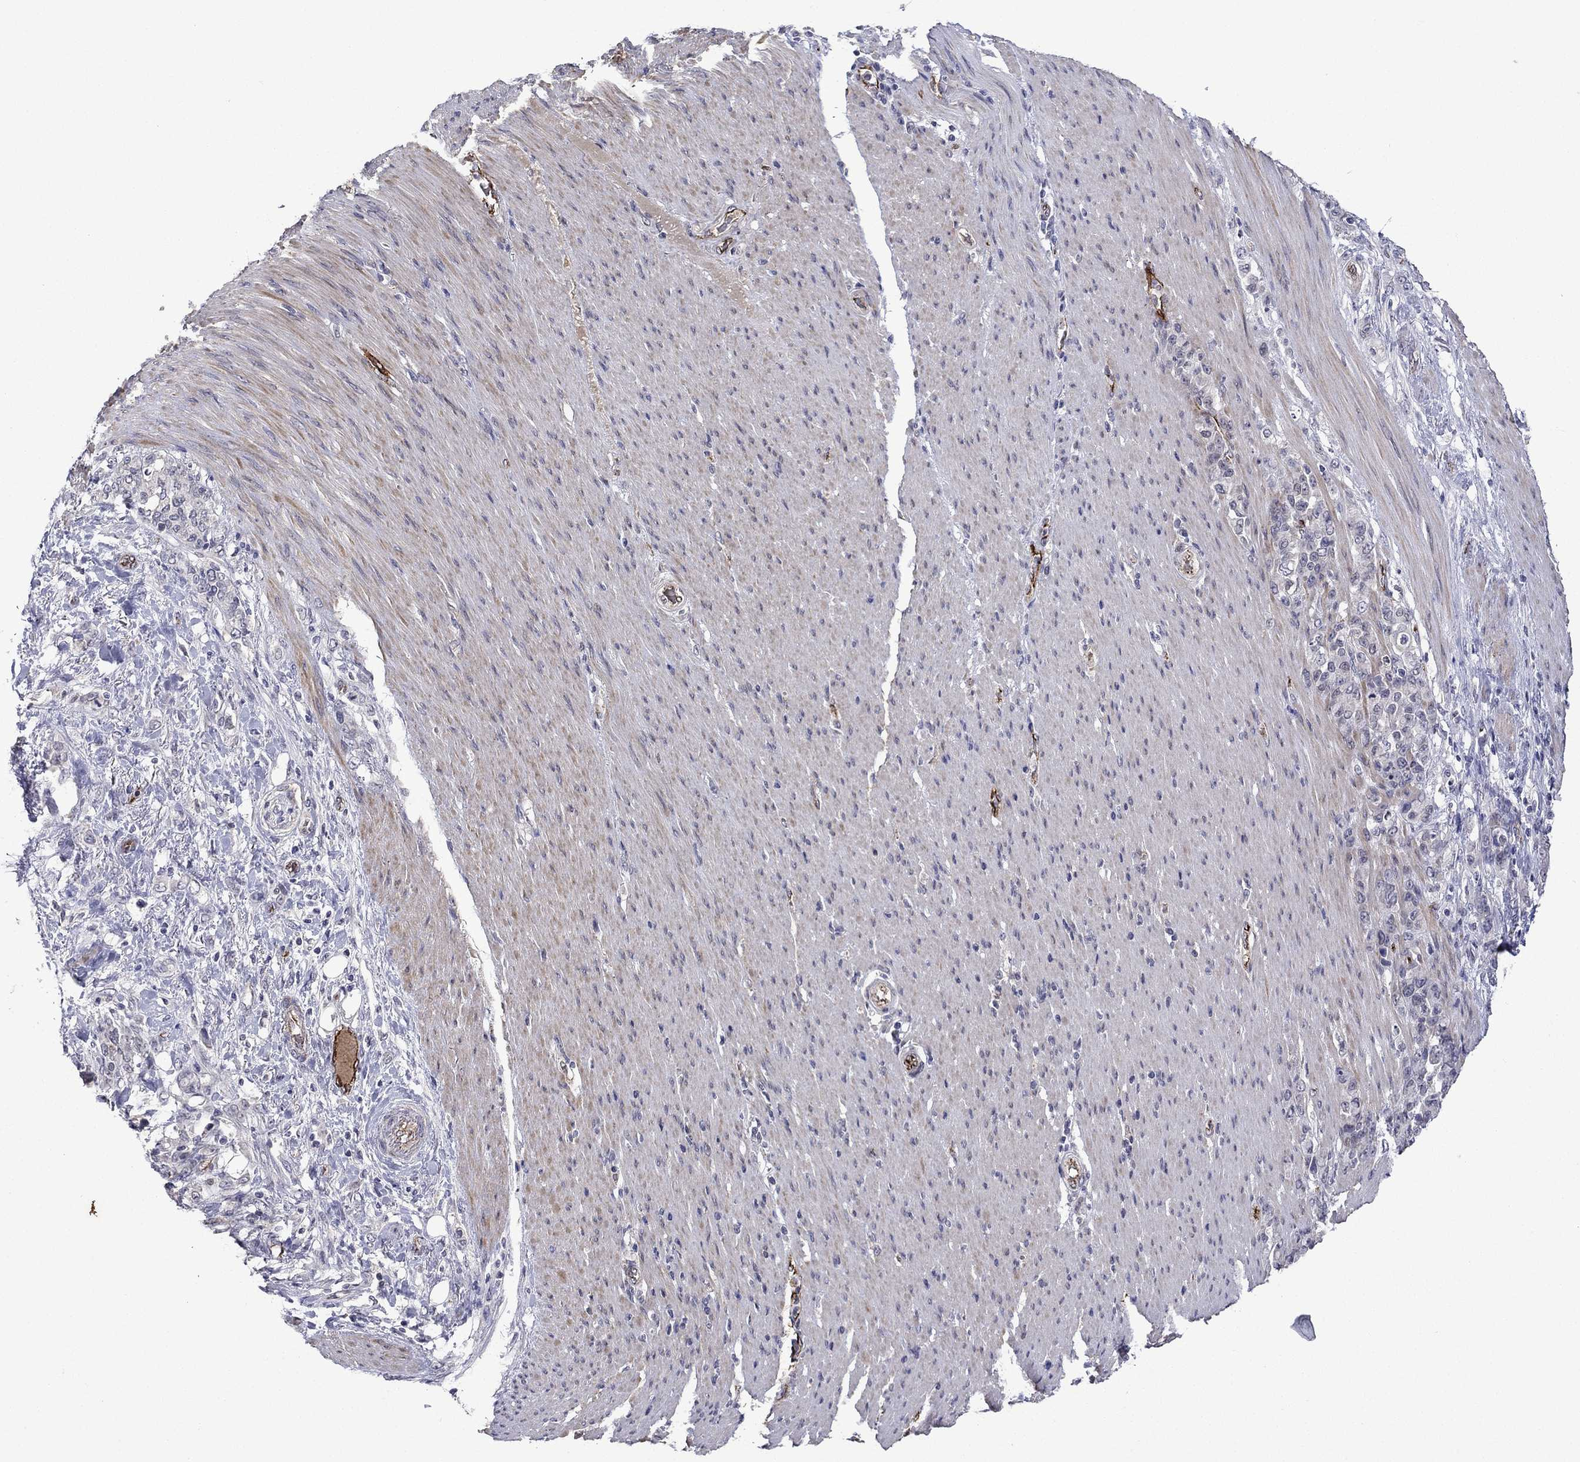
{"staining": {"intensity": "negative", "quantity": "none", "location": "none"}, "tissue": "stomach cancer", "cell_type": "Tumor cells", "image_type": "cancer", "snomed": [{"axis": "morphology", "description": "Normal tissue, NOS"}, {"axis": "morphology", "description": "Adenocarcinoma, NOS"}, {"axis": "topography", "description": "Stomach"}], "caption": "Immunohistochemical staining of stomach adenocarcinoma reveals no significant staining in tumor cells. (DAB immunohistochemistry (IHC), high magnification).", "gene": "SLITRK1", "patient": {"sex": "female", "age": 79}}